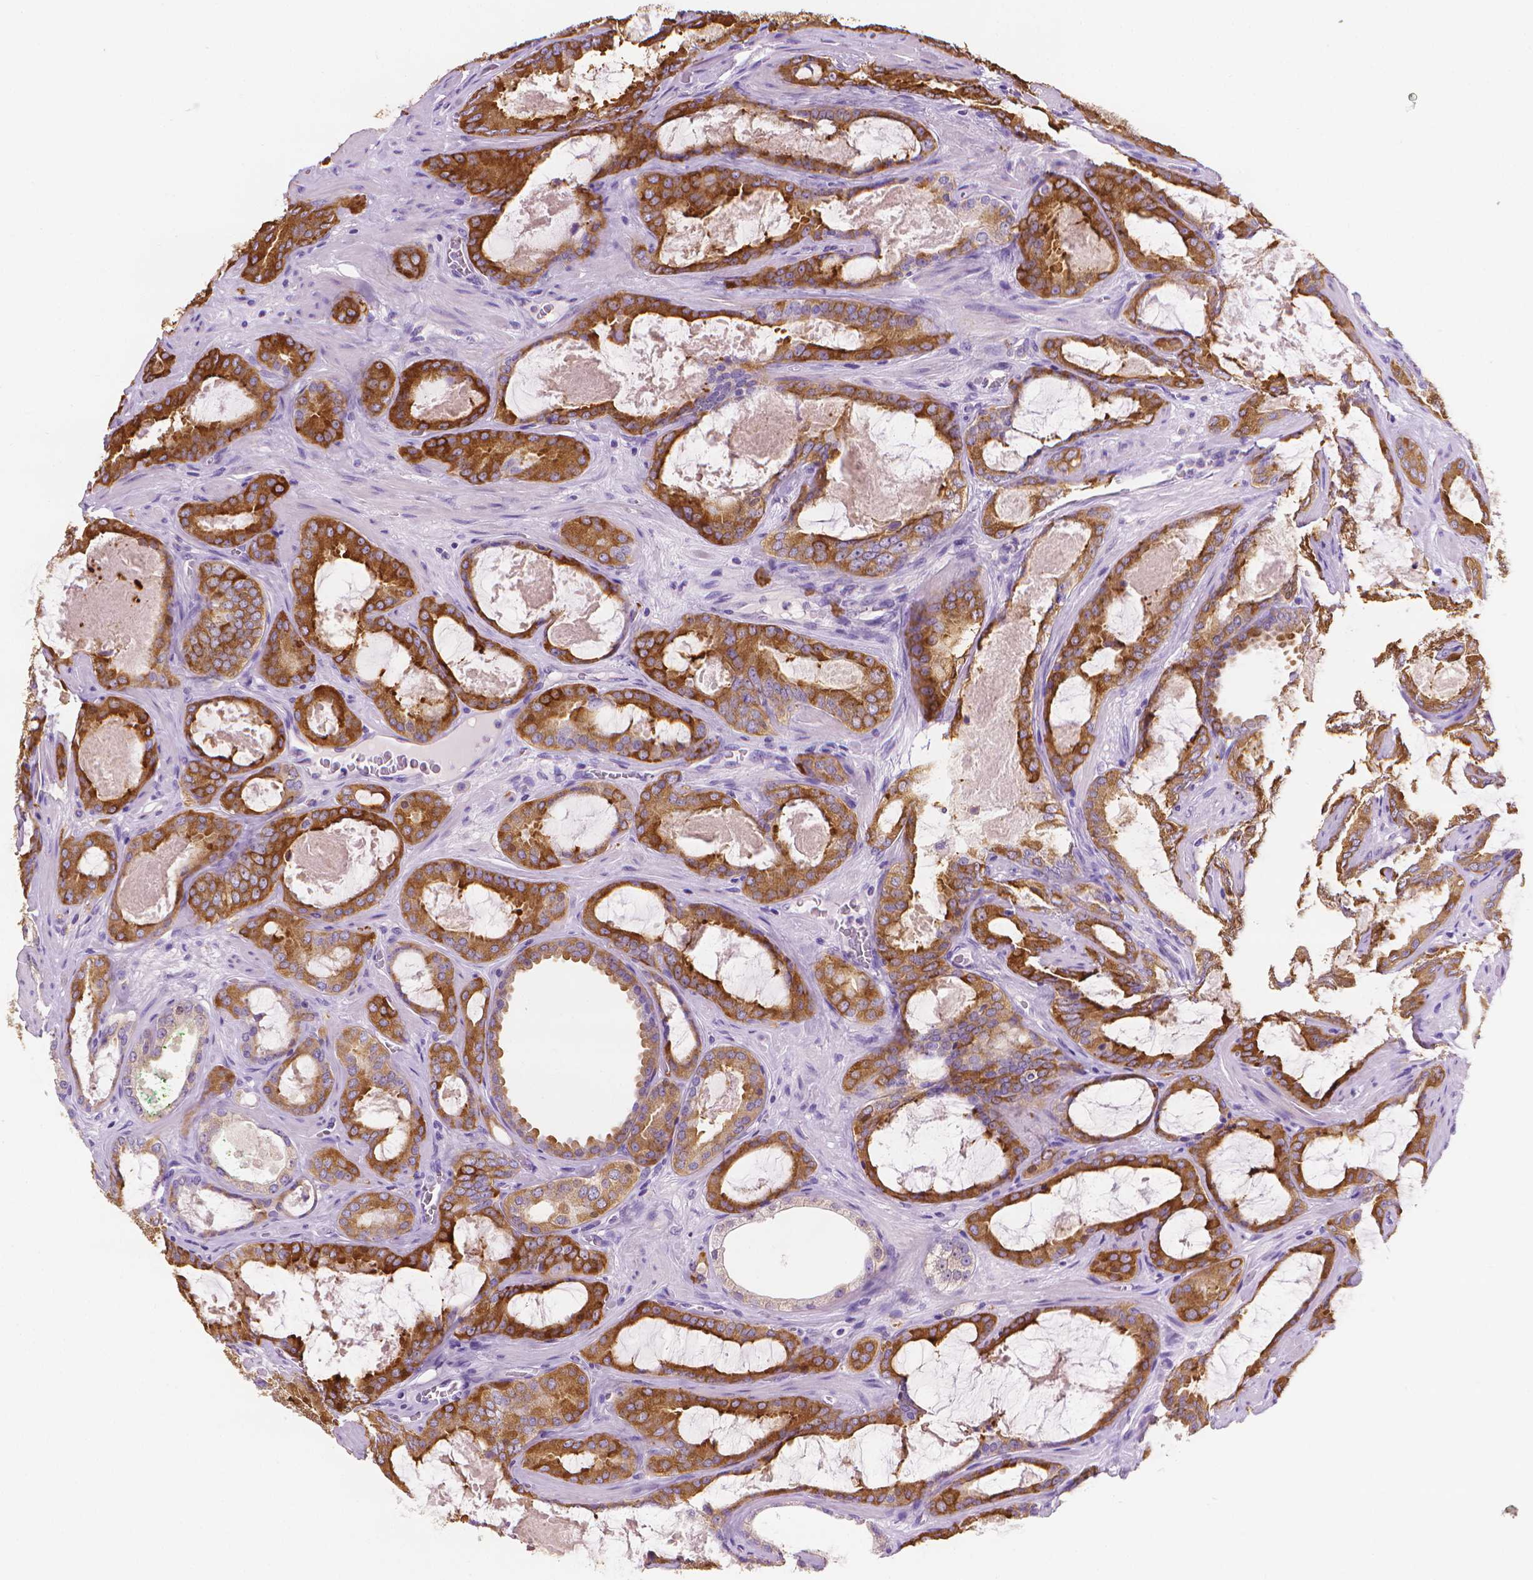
{"staining": {"intensity": "moderate", "quantity": ">75%", "location": "cytoplasmic/membranous"}, "tissue": "prostate cancer", "cell_type": "Tumor cells", "image_type": "cancer", "snomed": [{"axis": "morphology", "description": "Adenocarcinoma, High grade"}, {"axis": "topography", "description": "Prostate"}], "caption": "A photomicrograph of human high-grade adenocarcinoma (prostate) stained for a protein exhibits moderate cytoplasmic/membranous brown staining in tumor cells. (DAB IHC with brightfield microscopy, high magnification).", "gene": "FASN", "patient": {"sex": "male", "age": 63}}